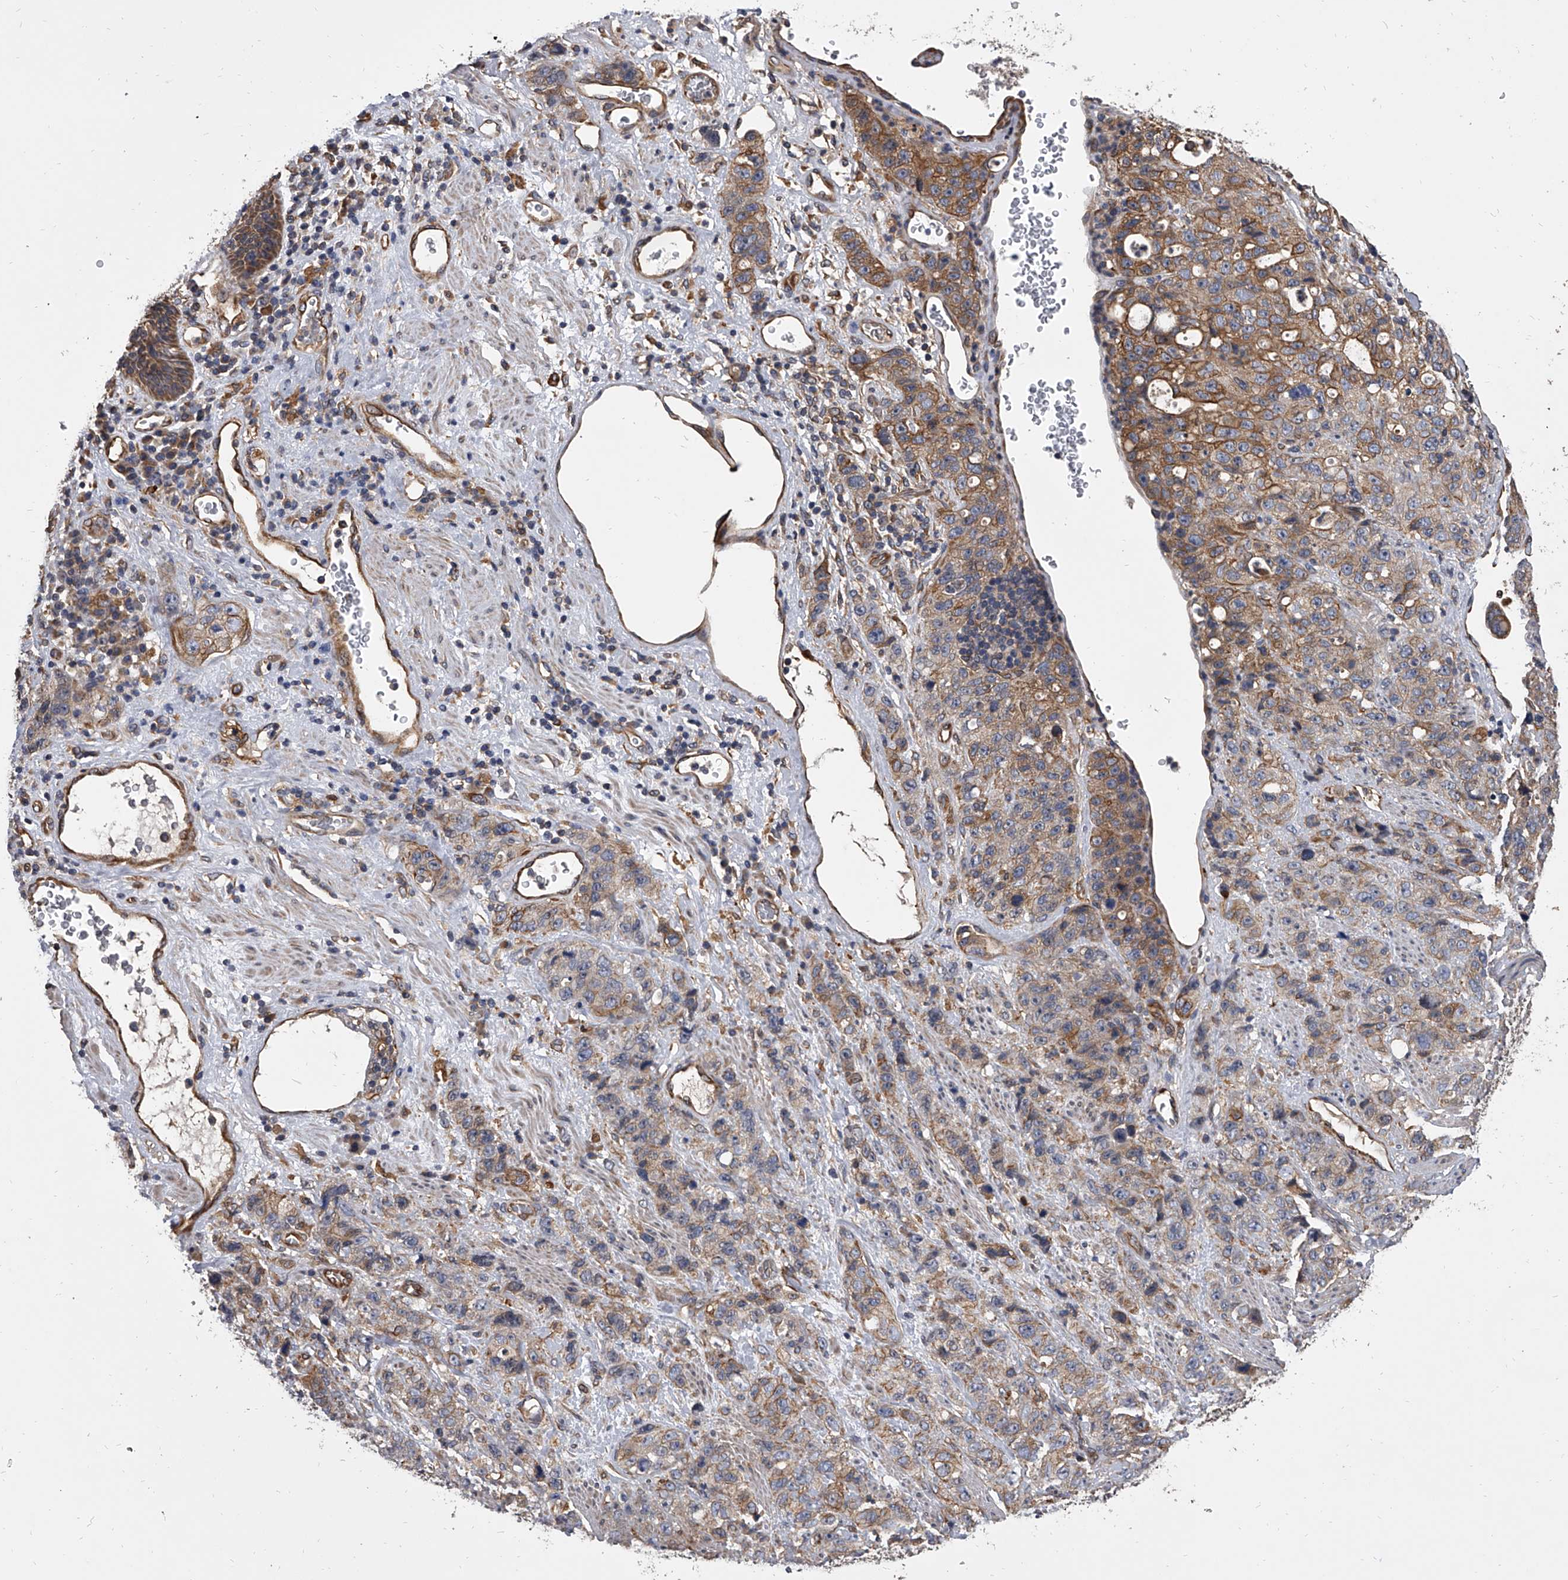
{"staining": {"intensity": "weak", "quantity": "<25%", "location": "cytoplasmic/membranous"}, "tissue": "stomach cancer", "cell_type": "Tumor cells", "image_type": "cancer", "snomed": [{"axis": "morphology", "description": "Adenocarcinoma, NOS"}, {"axis": "topography", "description": "Stomach"}], "caption": "Protein analysis of adenocarcinoma (stomach) displays no significant positivity in tumor cells. (DAB (3,3'-diaminobenzidine) immunohistochemistry (IHC), high magnification).", "gene": "EXOC4", "patient": {"sex": "male", "age": 48}}